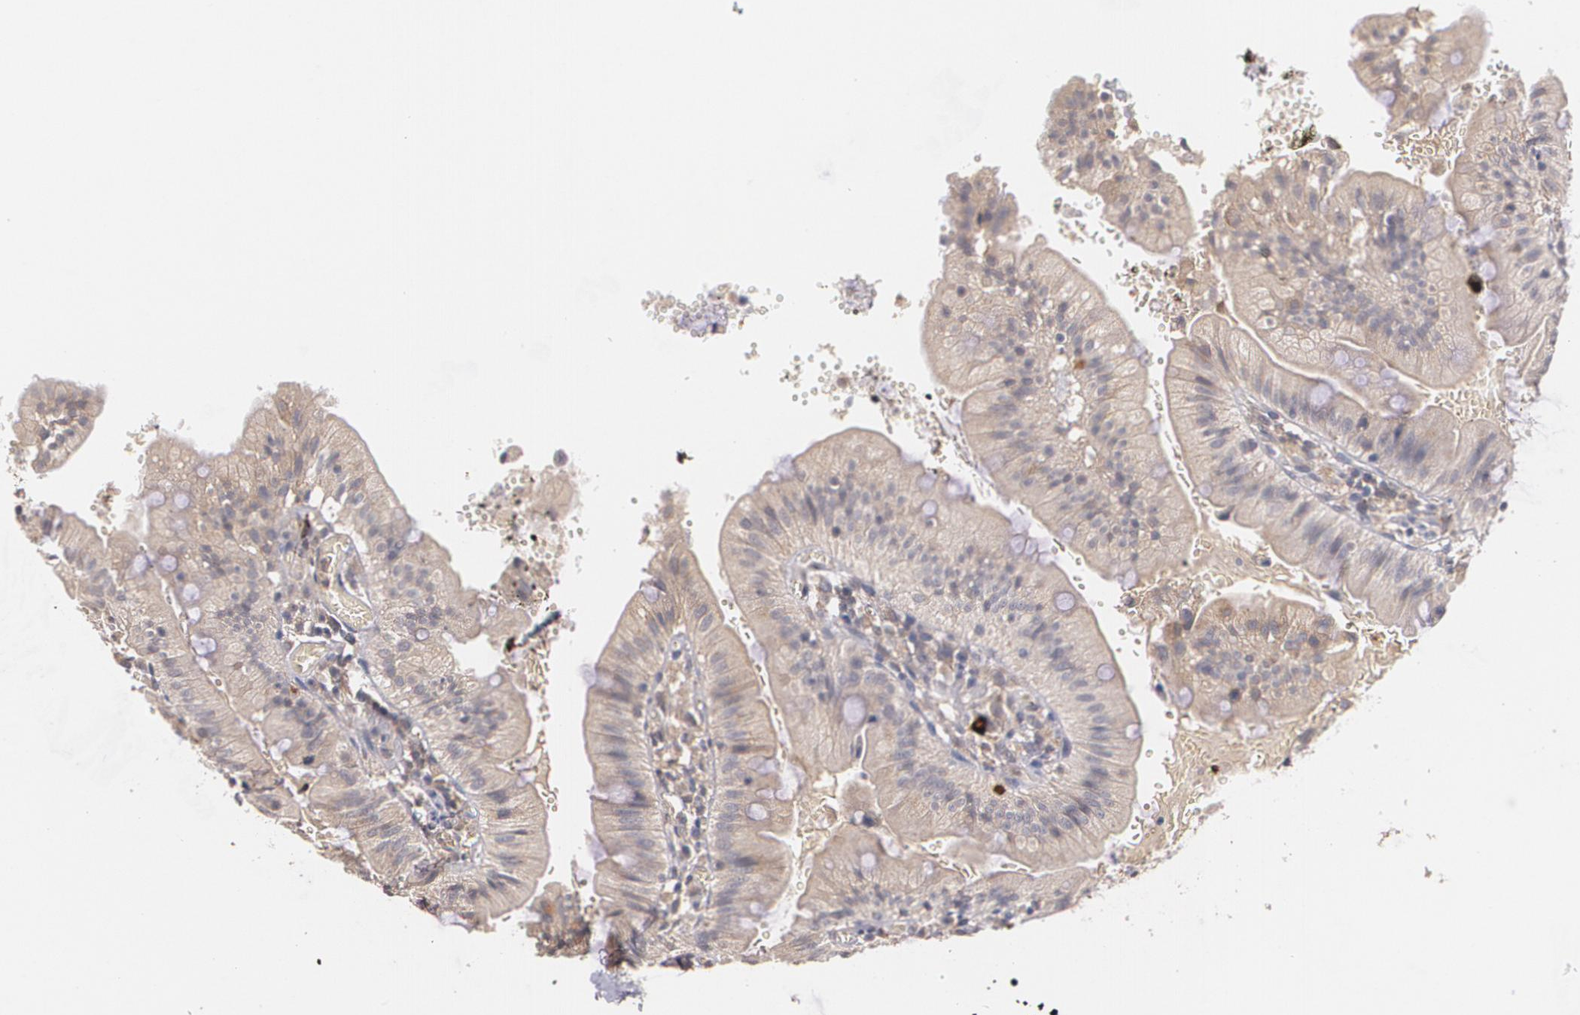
{"staining": {"intensity": "moderate", "quantity": ">75%", "location": "cytoplasmic/membranous"}, "tissue": "small intestine", "cell_type": "Glandular cells", "image_type": "normal", "snomed": [{"axis": "morphology", "description": "Normal tissue, NOS"}, {"axis": "topography", "description": "Small intestine"}], "caption": "Unremarkable small intestine reveals moderate cytoplasmic/membranous expression in about >75% of glandular cells, visualized by immunohistochemistry.", "gene": "IFNGR2", "patient": {"sex": "male", "age": 71}}